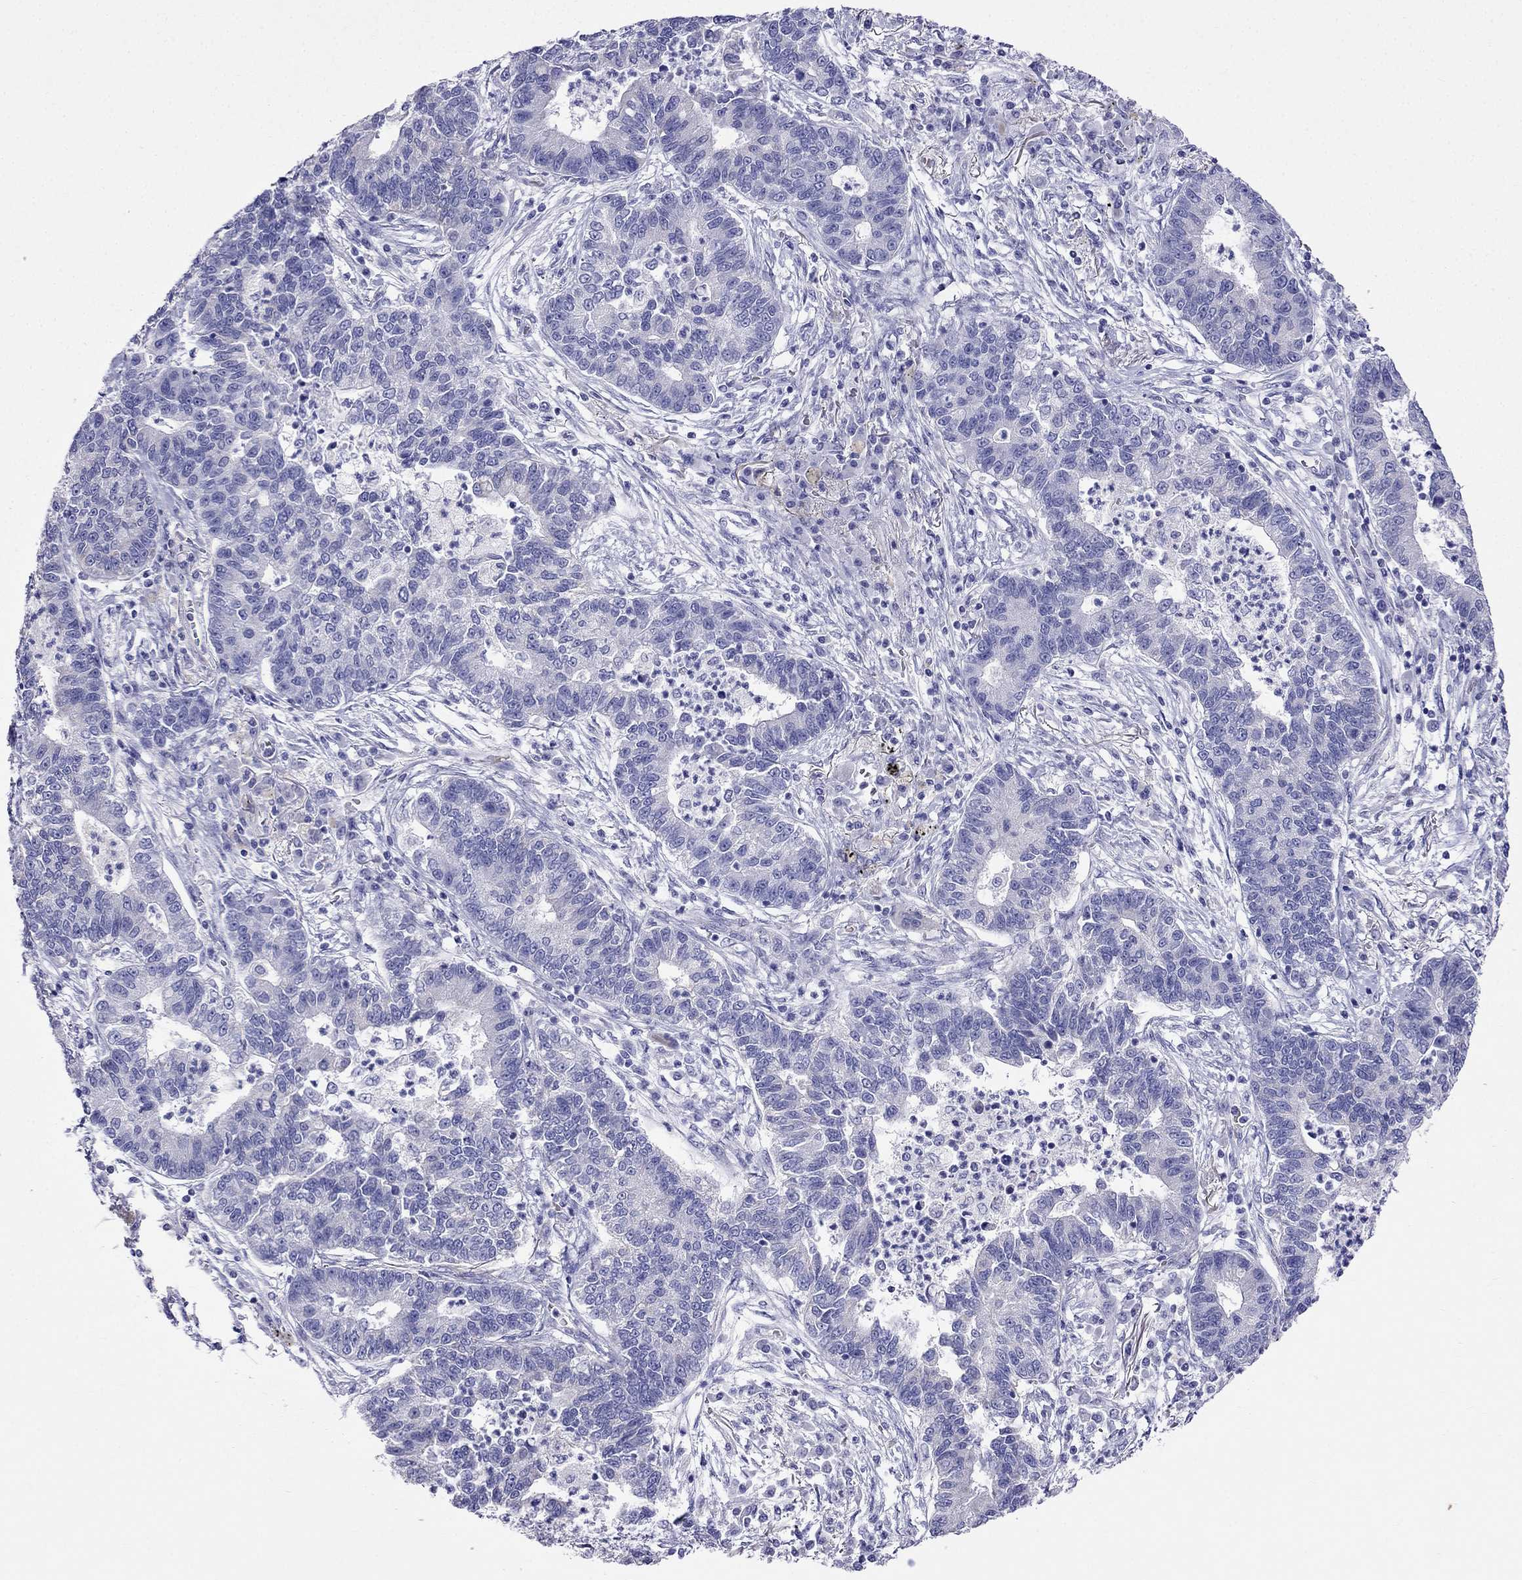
{"staining": {"intensity": "negative", "quantity": "none", "location": "none"}, "tissue": "lung cancer", "cell_type": "Tumor cells", "image_type": "cancer", "snomed": [{"axis": "morphology", "description": "Adenocarcinoma, NOS"}, {"axis": "topography", "description": "Lung"}], "caption": "High power microscopy micrograph of an immunohistochemistry (IHC) photomicrograph of lung cancer, revealing no significant expression in tumor cells. Nuclei are stained in blue.", "gene": "TDRD1", "patient": {"sex": "female", "age": 57}}